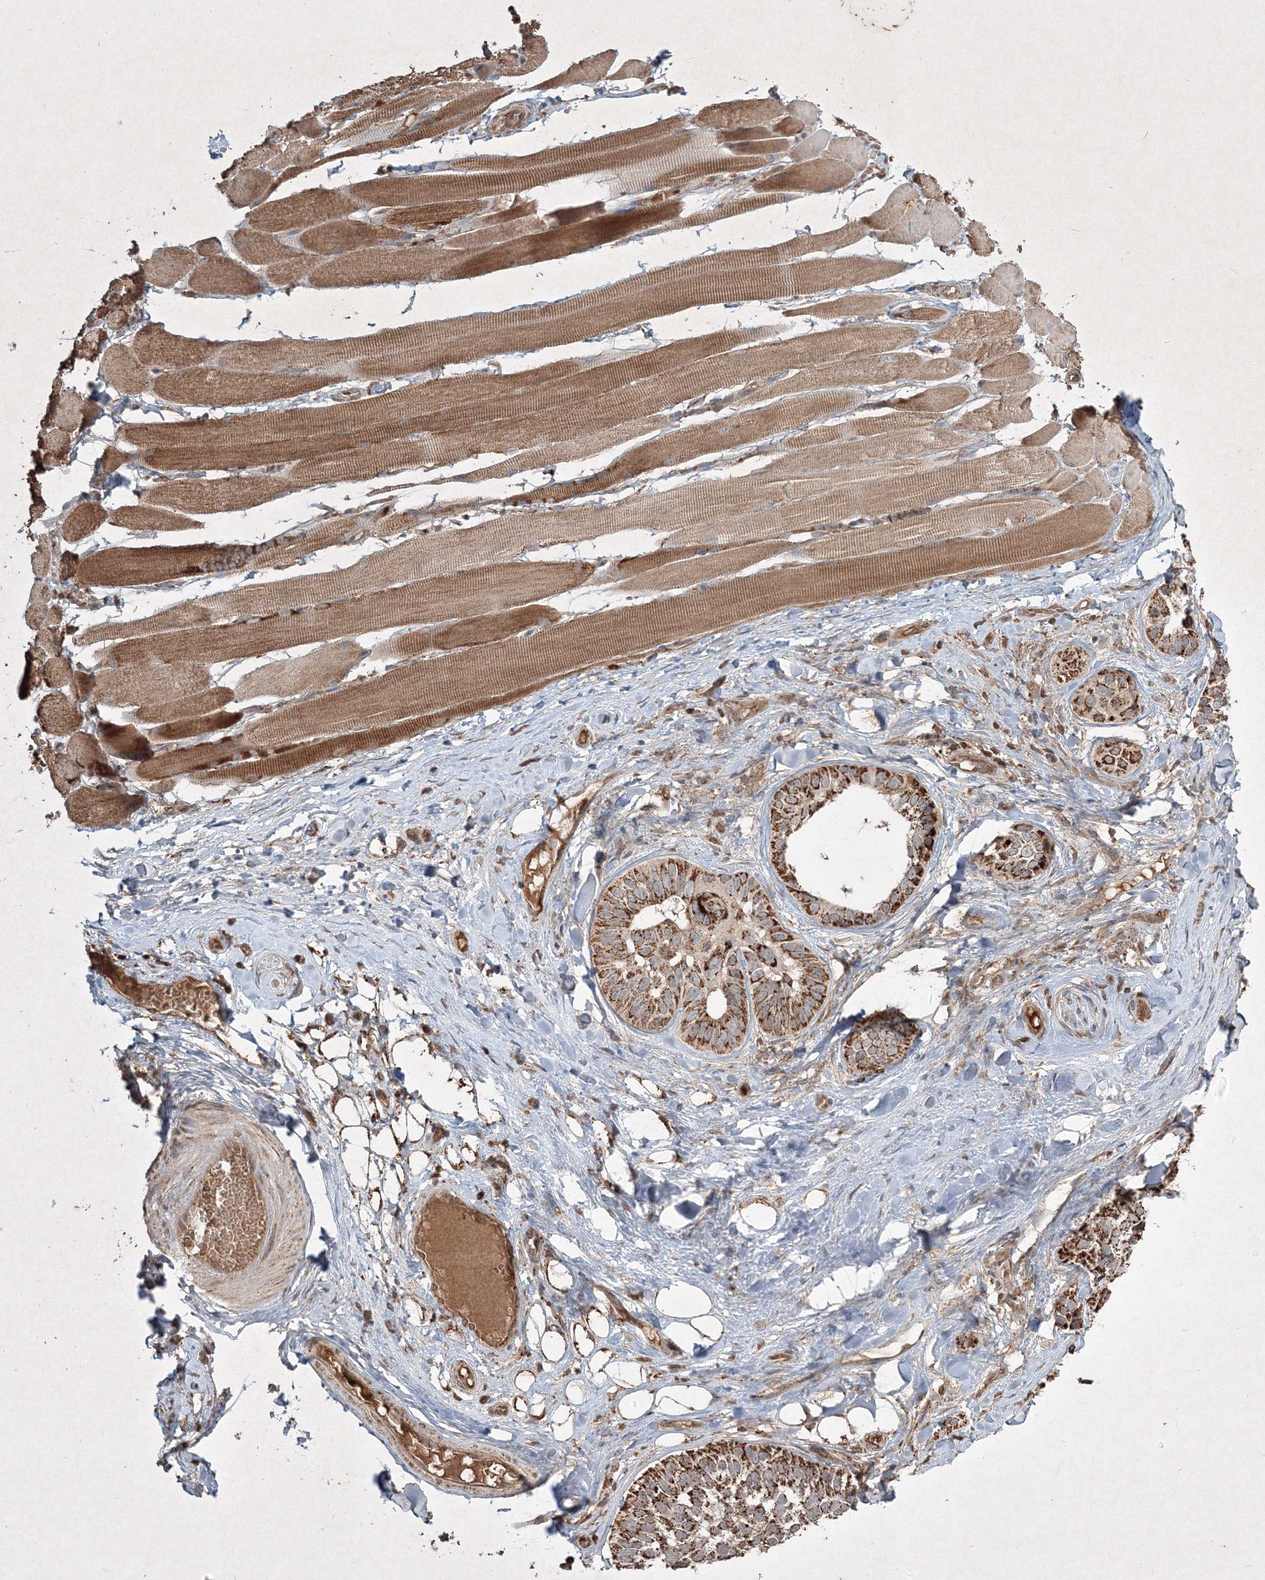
{"staining": {"intensity": "strong", "quantity": ">75%", "location": "cytoplasmic/membranous"}, "tissue": "skin cancer", "cell_type": "Tumor cells", "image_type": "cancer", "snomed": [{"axis": "morphology", "description": "Basal cell carcinoma"}, {"axis": "topography", "description": "Skin"}], "caption": "A high-resolution micrograph shows IHC staining of skin cancer, which exhibits strong cytoplasmic/membranous staining in approximately >75% of tumor cells.", "gene": "PLTP", "patient": {"sex": "male", "age": 62}}